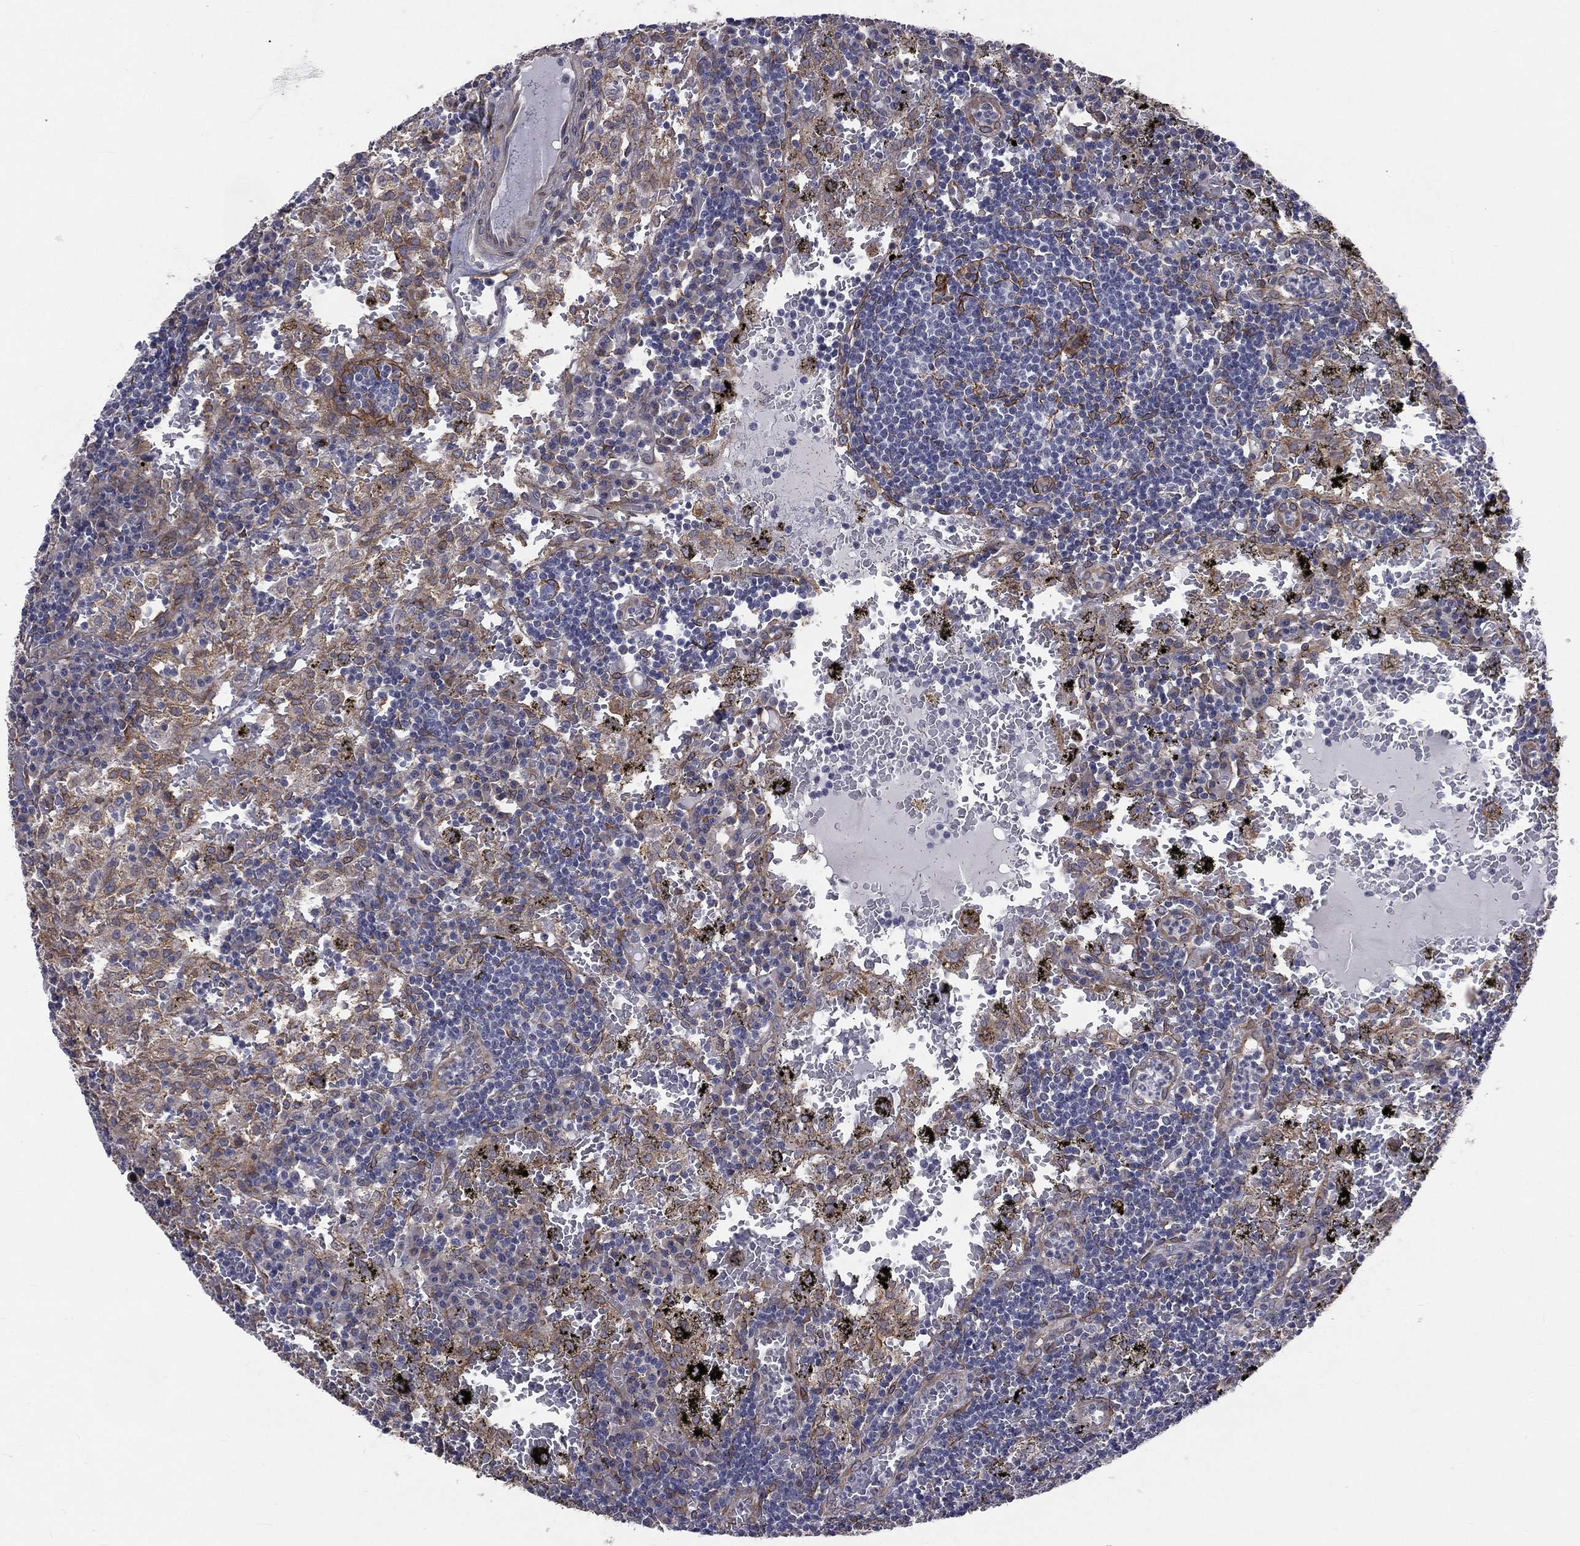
{"staining": {"intensity": "strong", "quantity": "<25%", "location": "cytoplasmic/membranous"}, "tissue": "lymph node", "cell_type": "Germinal center cells", "image_type": "normal", "snomed": [{"axis": "morphology", "description": "Normal tissue, NOS"}, {"axis": "topography", "description": "Lymph node"}], "caption": "Brown immunohistochemical staining in normal human lymph node shows strong cytoplasmic/membranous expression in approximately <25% of germinal center cells.", "gene": "PGRMC1", "patient": {"sex": "male", "age": 62}}